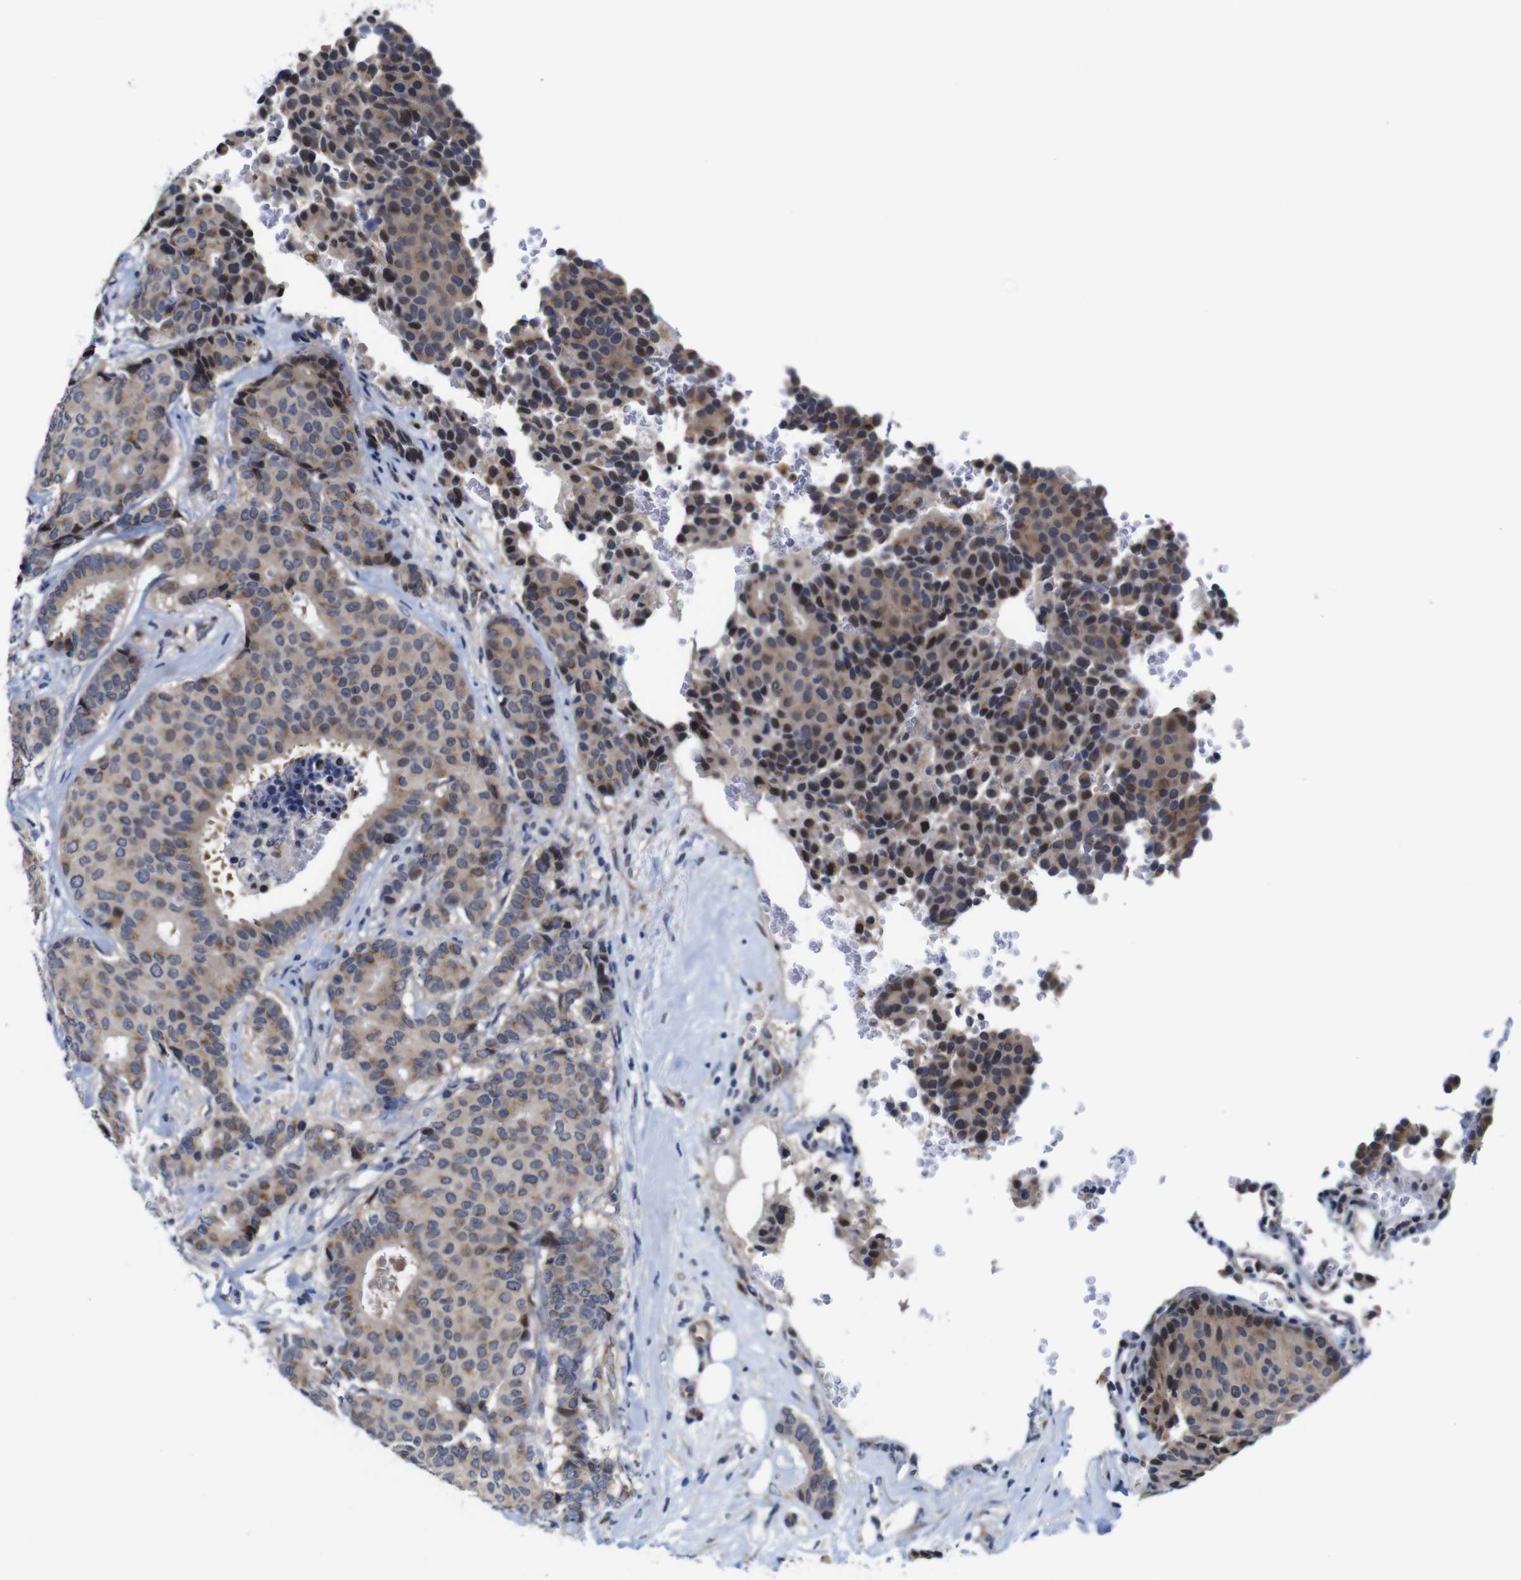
{"staining": {"intensity": "weak", "quantity": ">75%", "location": "cytoplasmic/membranous"}, "tissue": "breast cancer", "cell_type": "Tumor cells", "image_type": "cancer", "snomed": [{"axis": "morphology", "description": "Duct carcinoma"}, {"axis": "topography", "description": "Breast"}], "caption": "The histopathology image reveals staining of breast cancer, revealing weak cytoplasmic/membranous protein positivity (brown color) within tumor cells. Nuclei are stained in blue.", "gene": "FURIN", "patient": {"sex": "female", "age": 75}}